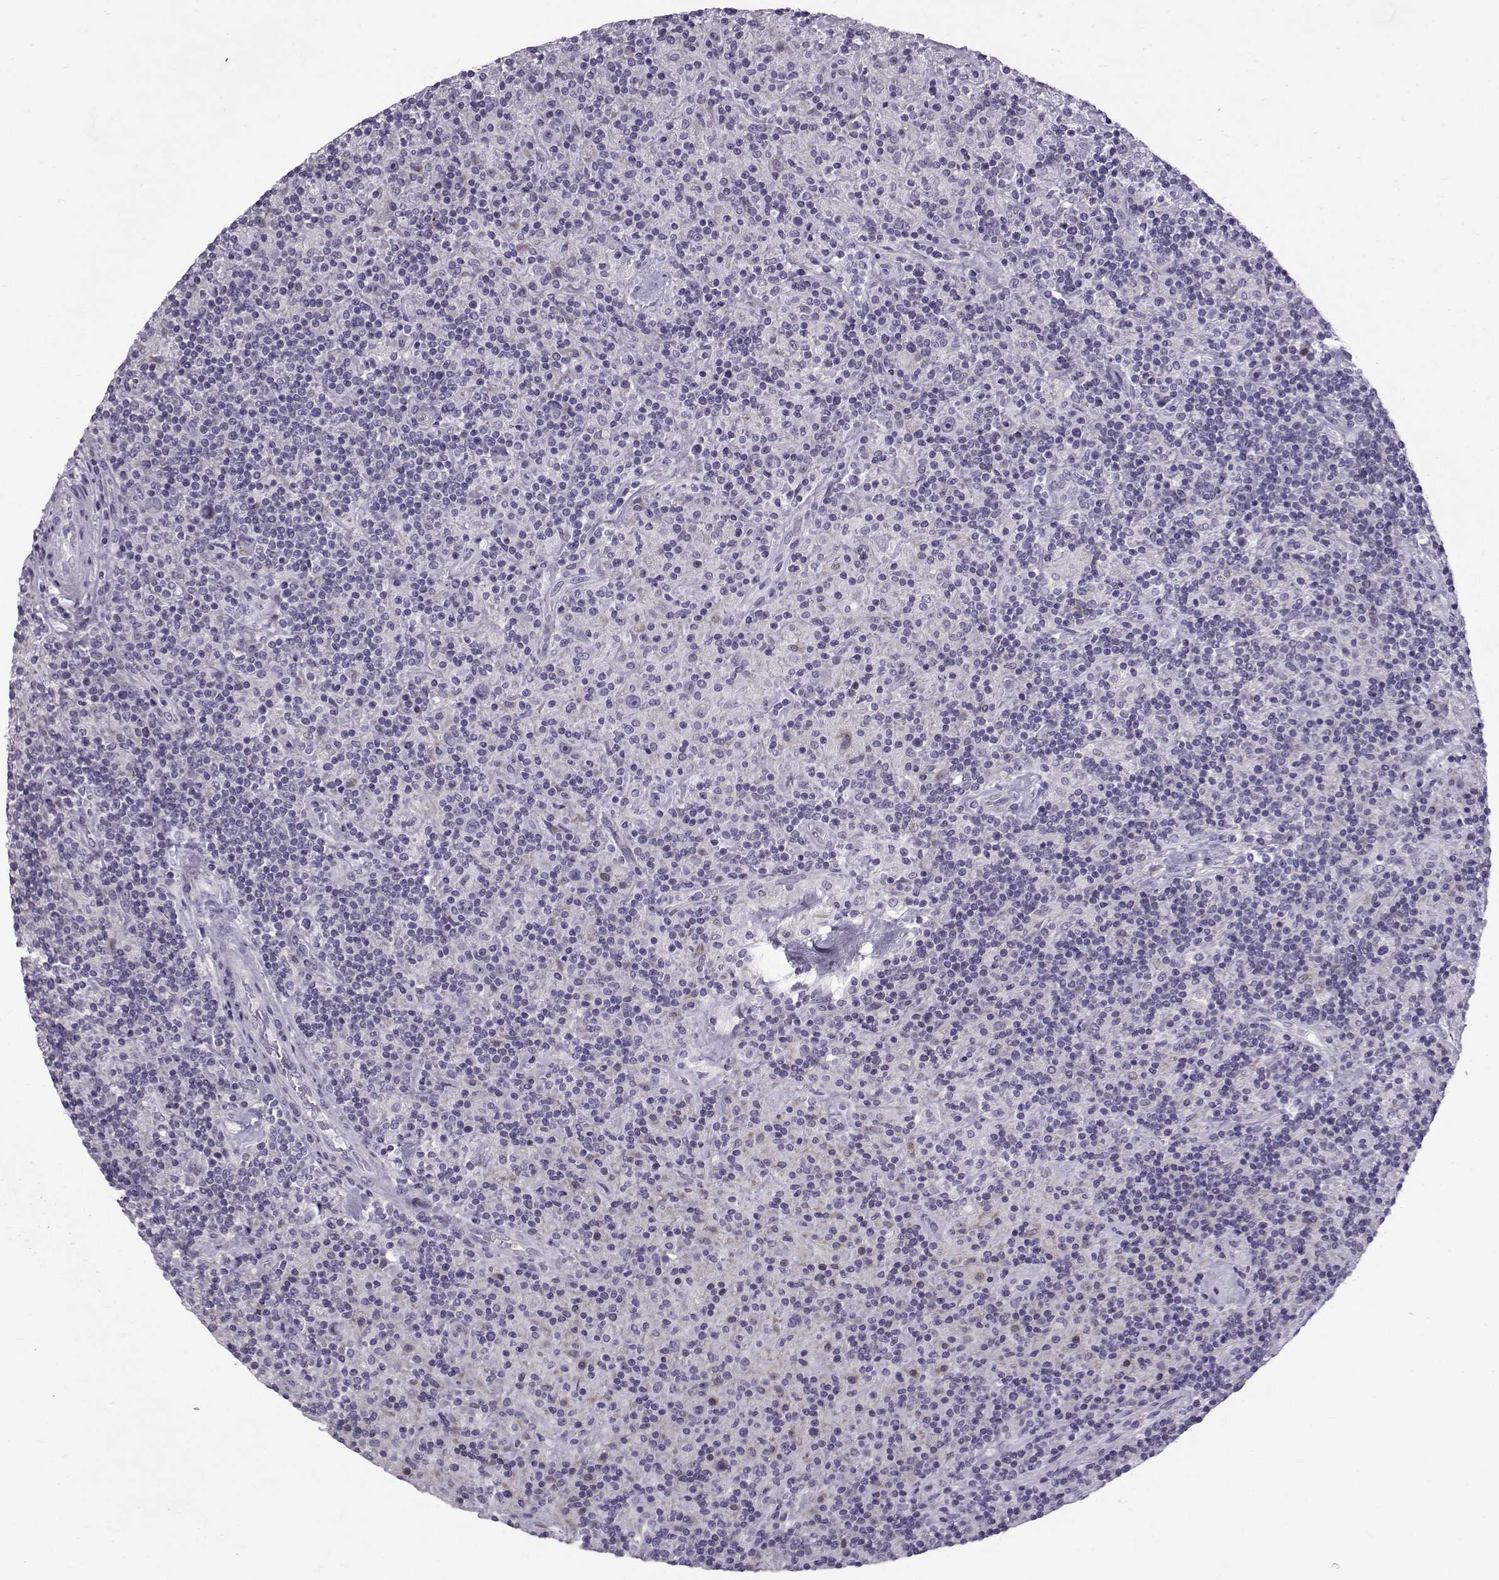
{"staining": {"intensity": "negative", "quantity": "none", "location": "none"}, "tissue": "lymphoma", "cell_type": "Tumor cells", "image_type": "cancer", "snomed": [{"axis": "morphology", "description": "Hodgkin's disease, NOS"}, {"axis": "topography", "description": "Lymph node"}], "caption": "High magnification brightfield microscopy of lymphoma stained with DAB (3,3'-diaminobenzidine) (brown) and counterstained with hematoxylin (blue): tumor cells show no significant staining.", "gene": "DMRT3", "patient": {"sex": "male", "age": 70}}